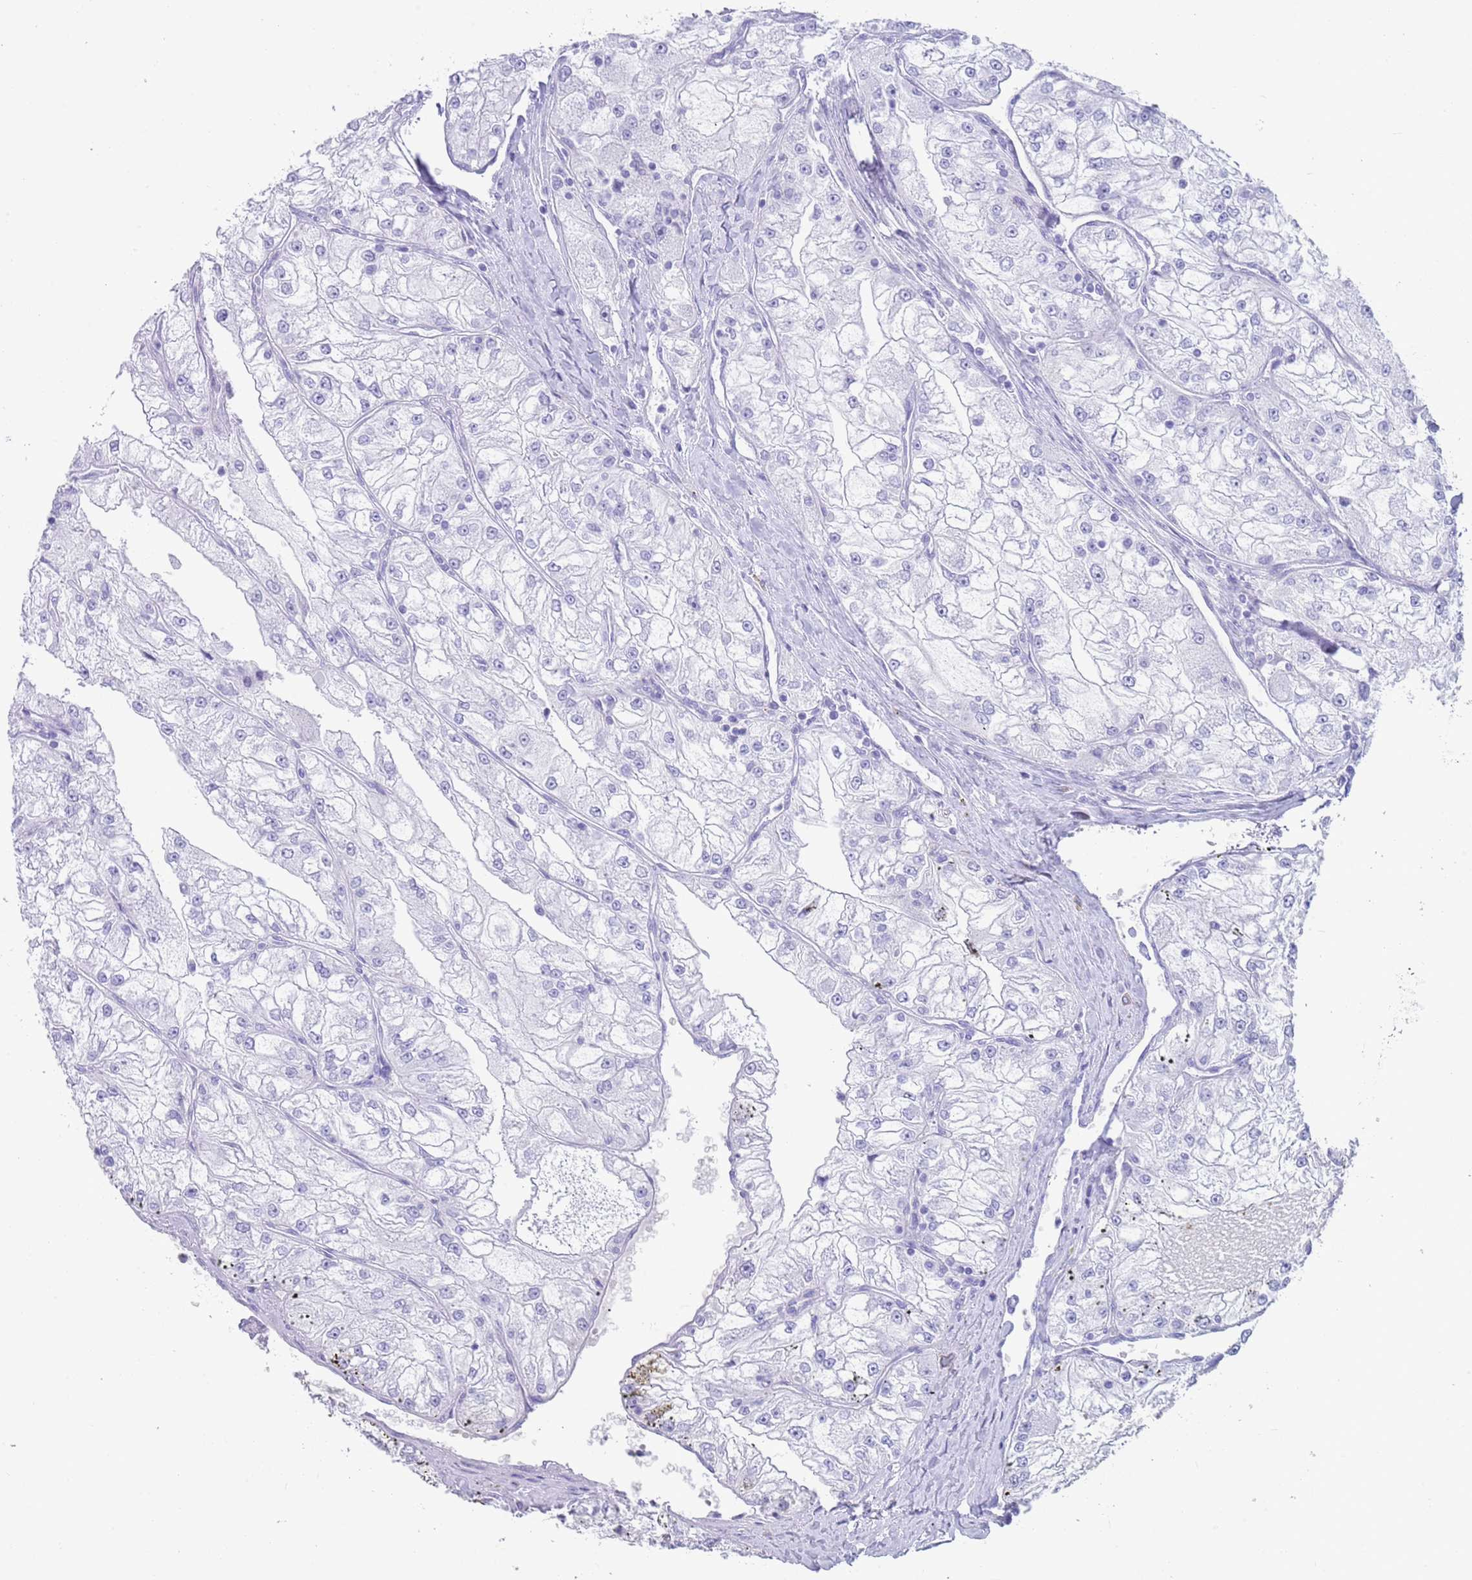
{"staining": {"intensity": "negative", "quantity": "none", "location": "none"}, "tissue": "renal cancer", "cell_type": "Tumor cells", "image_type": "cancer", "snomed": [{"axis": "morphology", "description": "Adenocarcinoma, NOS"}, {"axis": "topography", "description": "Kidney"}], "caption": "This is a histopathology image of IHC staining of adenocarcinoma (renal), which shows no staining in tumor cells.", "gene": "CPXM2", "patient": {"sex": "female", "age": 72}}